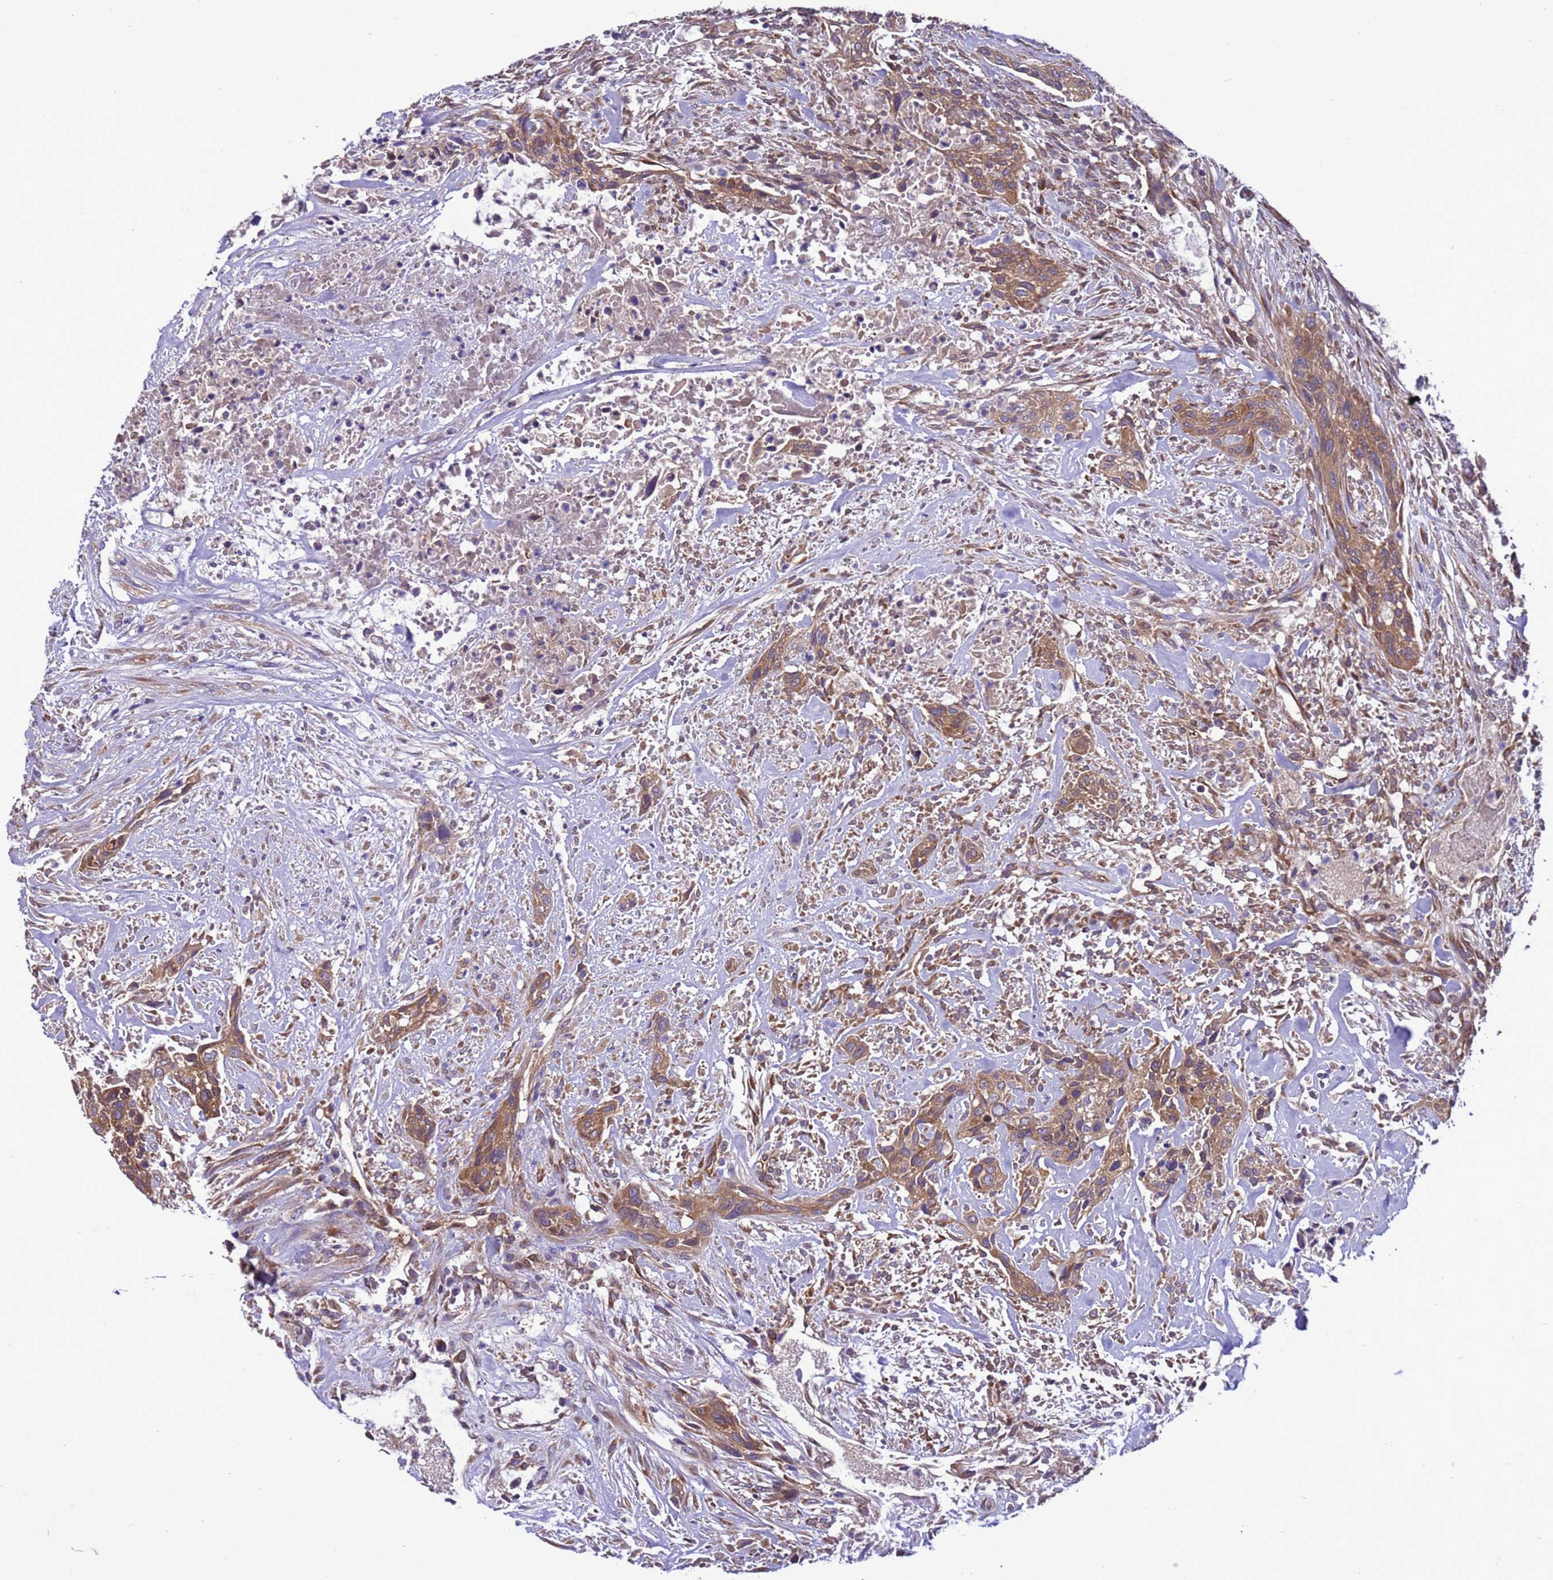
{"staining": {"intensity": "moderate", "quantity": ">75%", "location": "cytoplasmic/membranous"}, "tissue": "urothelial cancer", "cell_type": "Tumor cells", "image_type": "cancer", "snomed": [{"axis": "morphology", "description": "Urothelial carcinoma, High grade"}, {"axis": "topography", "description": "Urinary bladder"}], "caption": "Protein staining shows moderate cytoplasmic/membranous staining in approximately >75% of tumor cells in urothelial cancer. (DAB (3,3'-diaminobenzidine) IHC, brown staining for protein, blue staining for nuclei).", "gene": "RABEP2", "patient": {"sex": "male", "age": 35}}